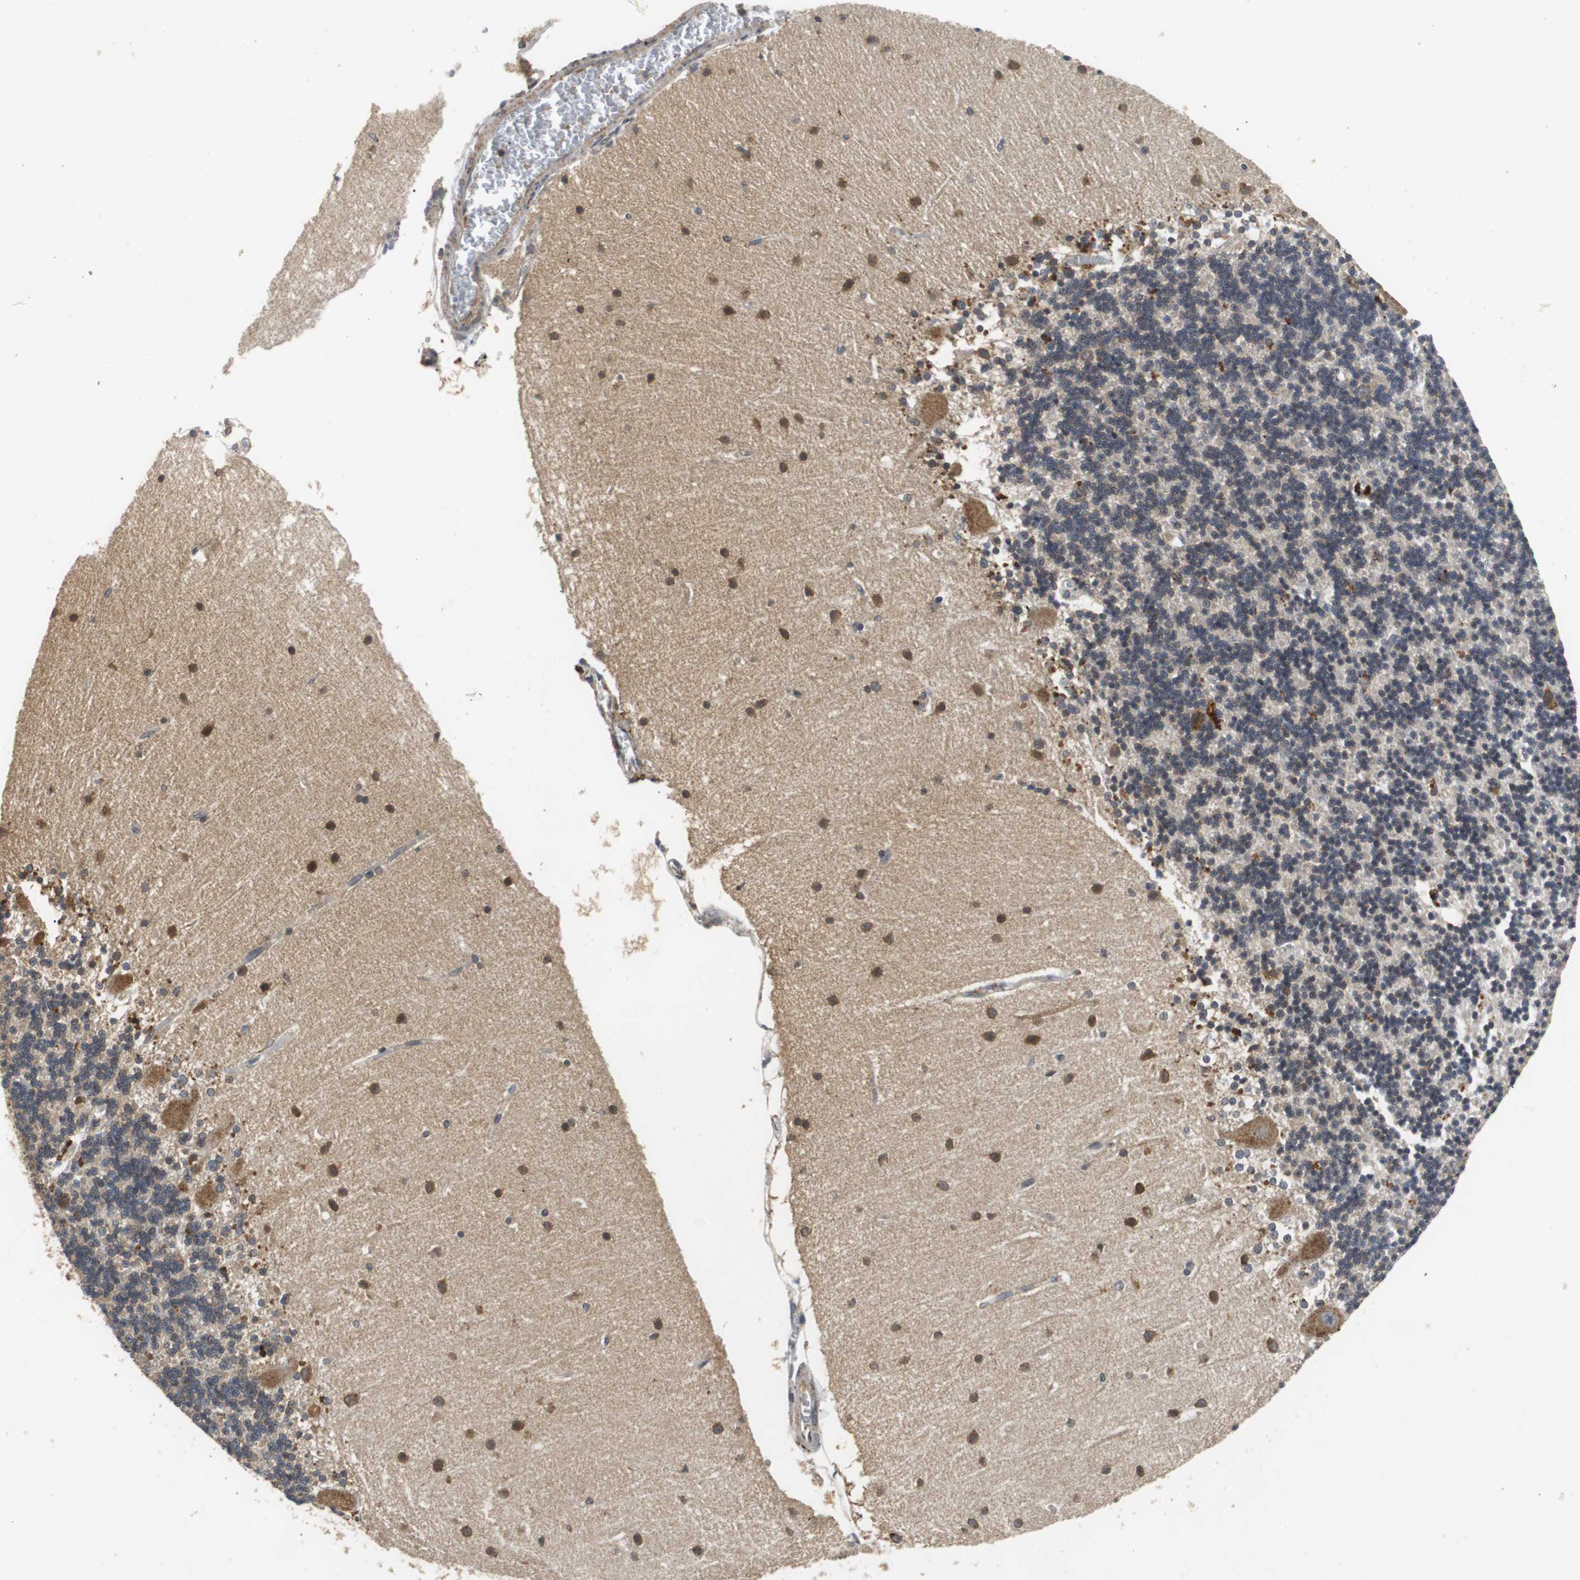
{"staining": {"intensity": "moderate", "quantity": "25%-75%", "location": "cytoplasmic/membranous"}, "tissue": "cerebellum", "cell_type": "Cells in granular layer", "image_type": "normal", "snomed": [{"axis": "morphology", "description": "Normal tissue, NOS"}, {"axis": "topography", "description": "Cerebellum"}], "caption": "Immunohistochemical staining of normal cerebellum demonstrates 25%-75% levels of moderate cytoplasmic/membranous protein positivity in approximately 25%-75% of cells in granular layer.", "gene": "VBP1", "patient": {"sex": "female", "age": 54}}